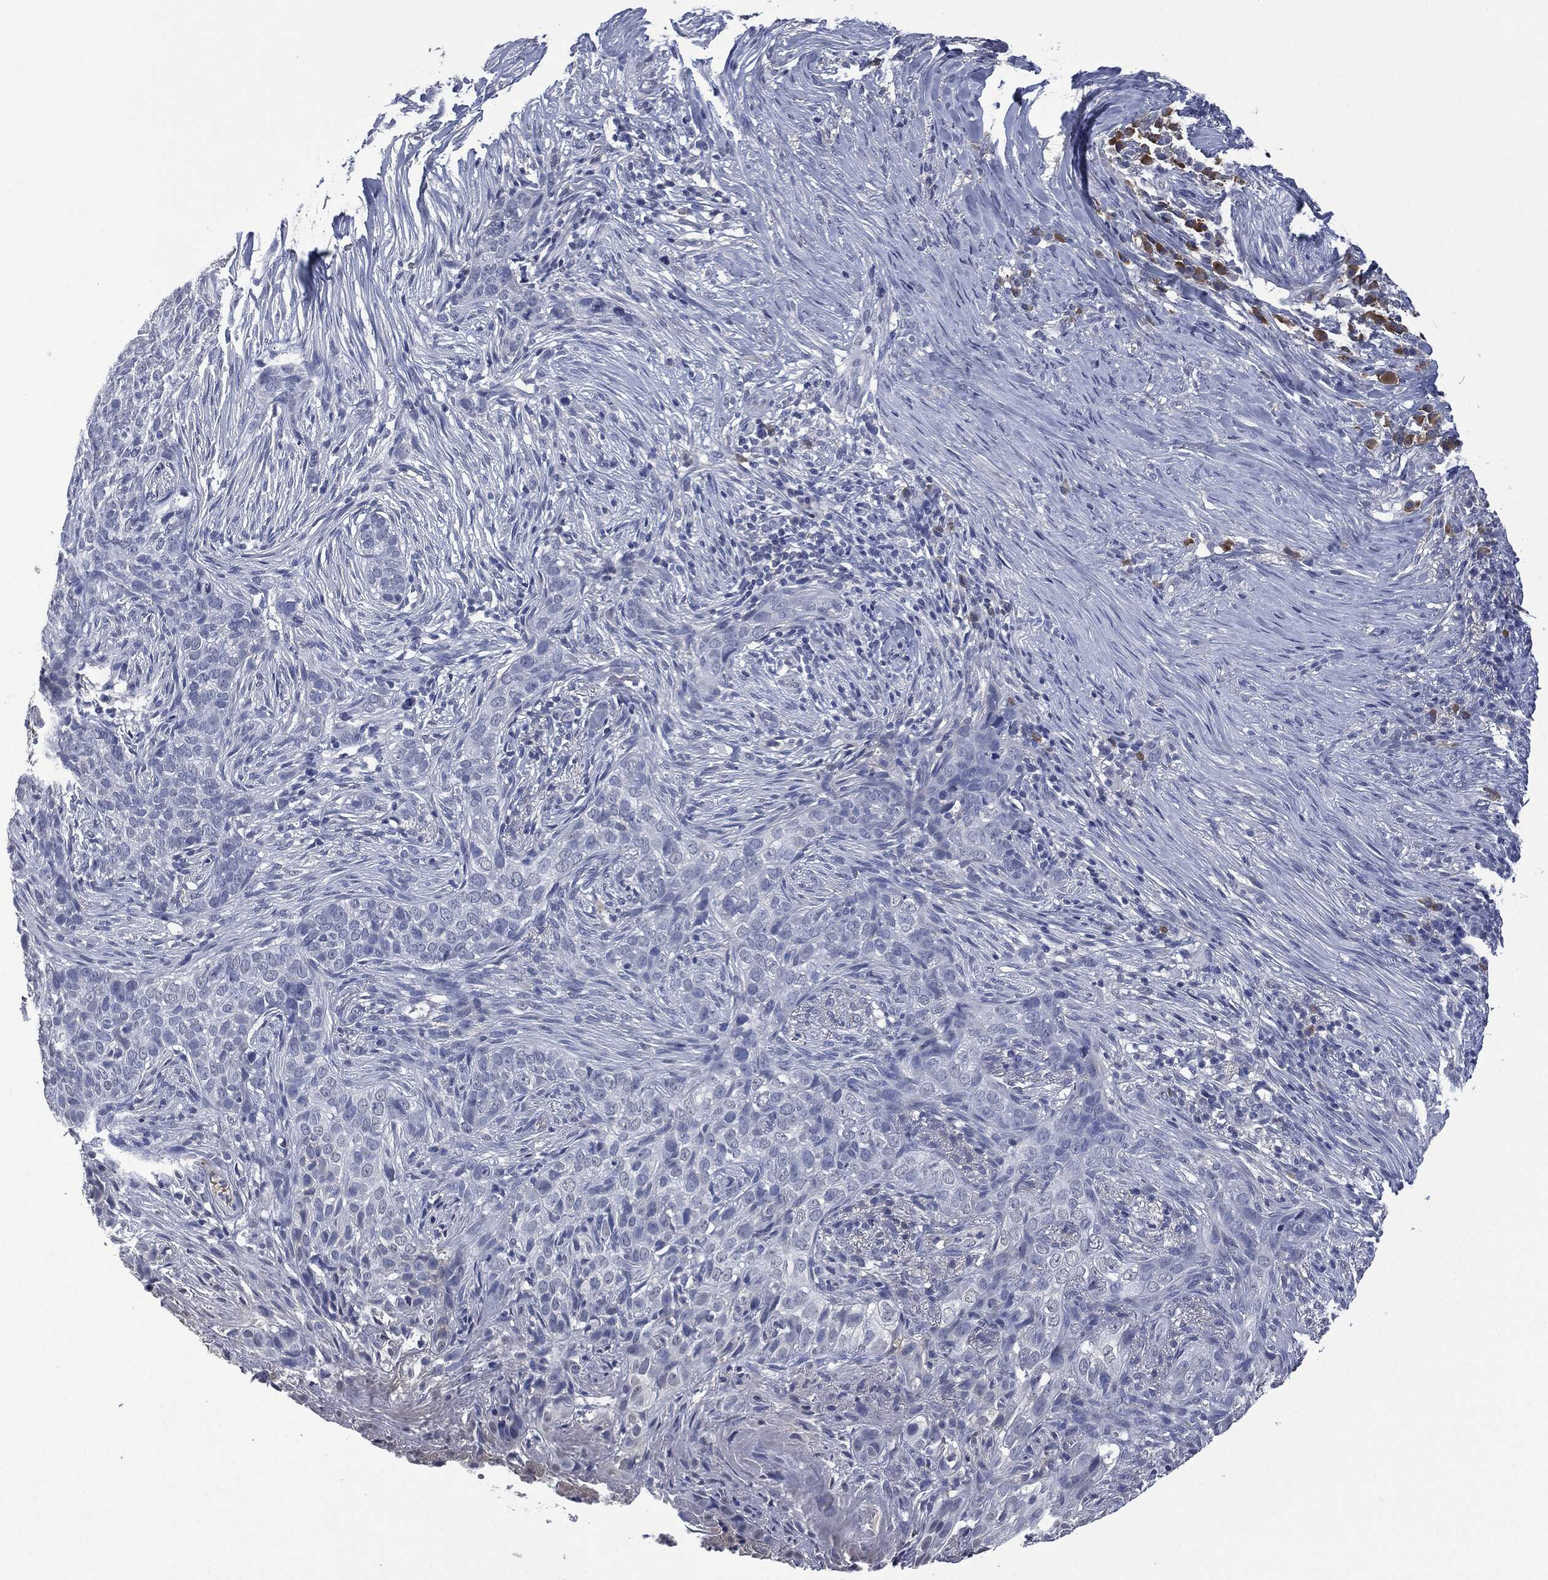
{"staining": {"intensity": "negative", "quantity": "none", "location": "none"}, "tissue": "skin cancer", "cell_type": "Tumor cells", "image_type": "cancer", "snomed": [{"axis": "morphology", "description": "Squamous cell carcinoma, NOS"}, {"axis": "topography", "description": "Skin"}], "caption": "The histopathology image displays no significant expression in tumor cells of skin cancer (squamous cell carcinoma). Brightfield microscopy of immunohistochemistry (IHC) stained with DAB (brown) and hematoxylin (blue), captured at high magnification.", "gene": "SIGLEC7", "patient": {"sex": "male", "age": 88}}